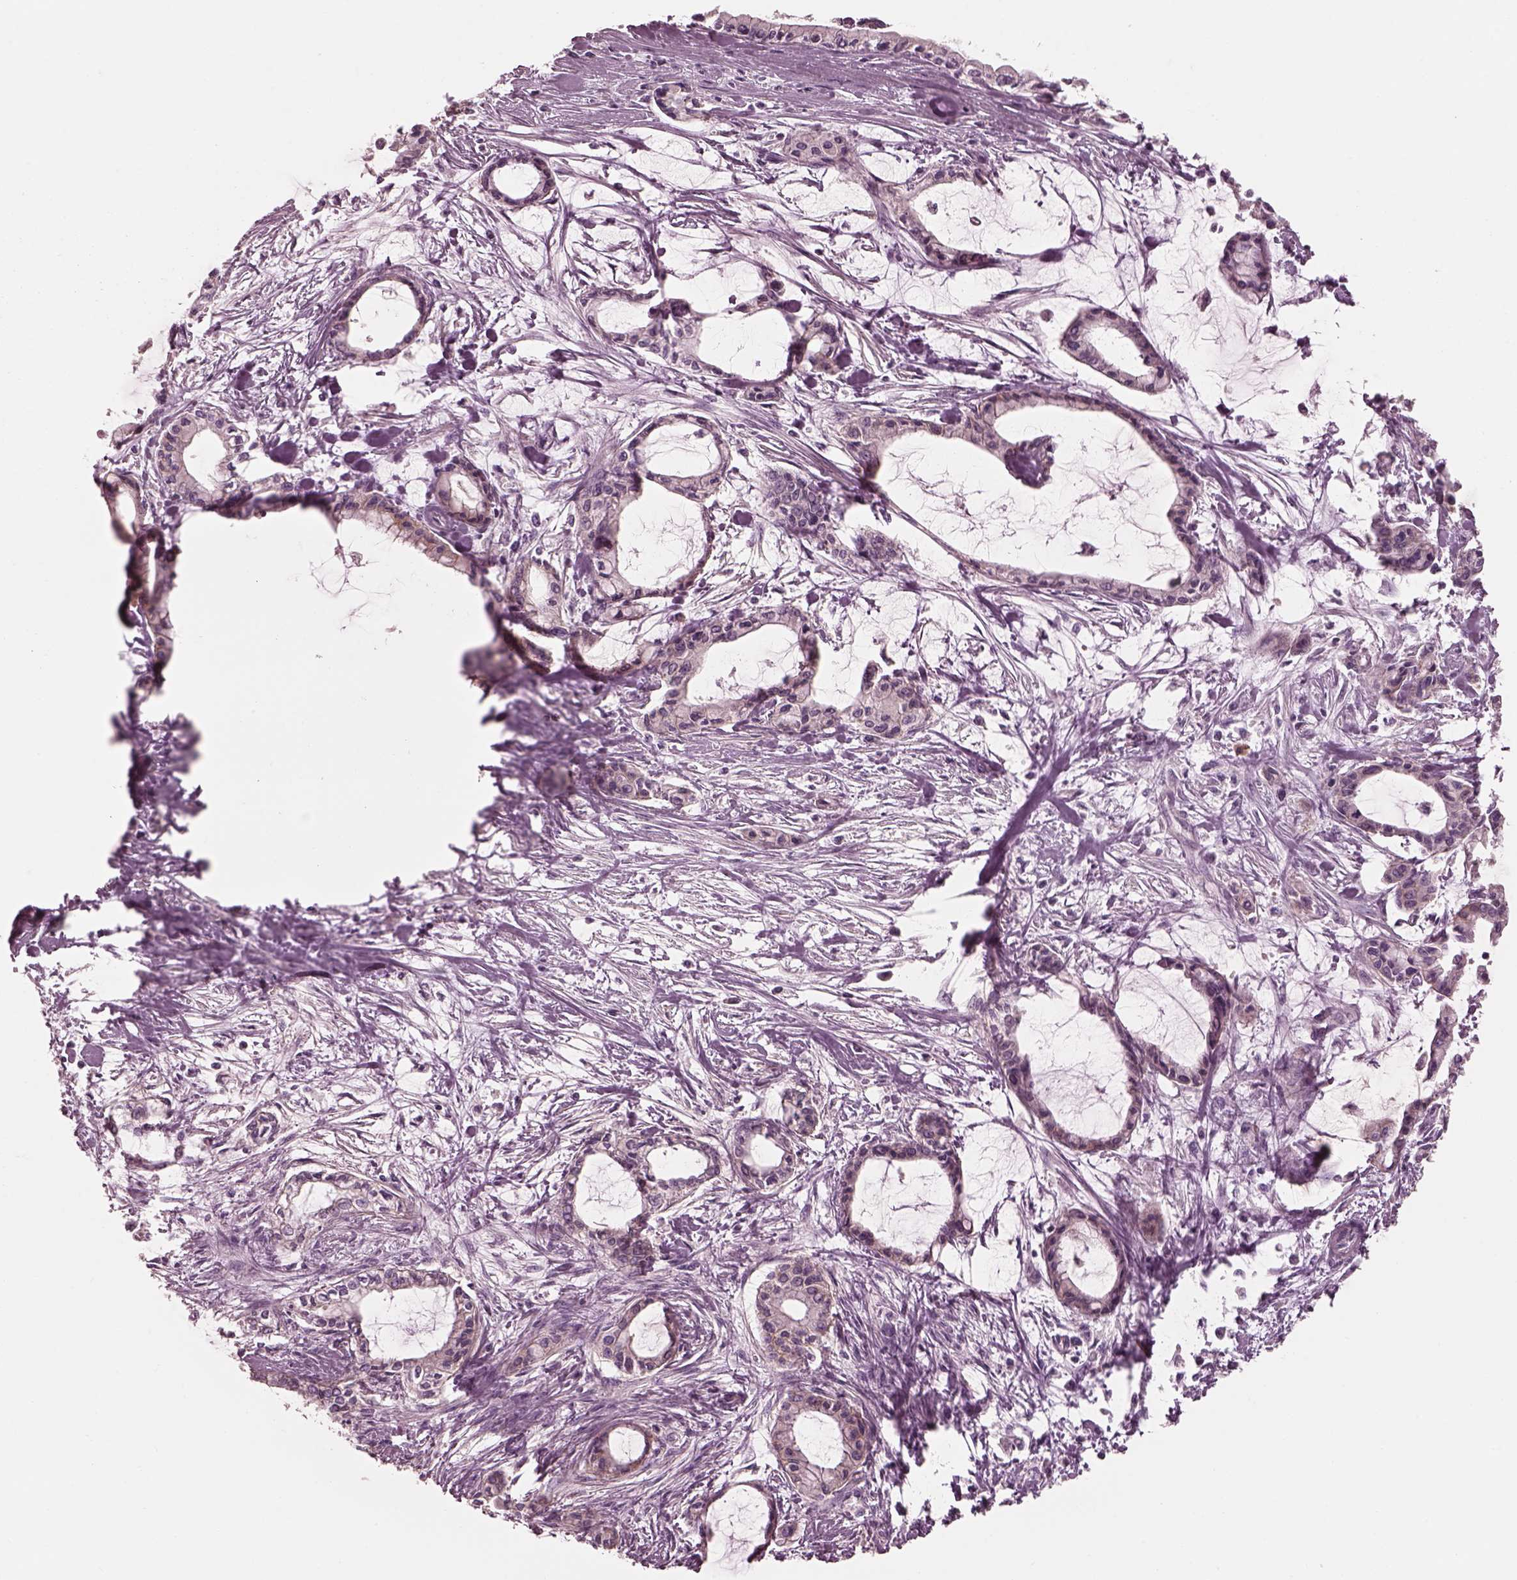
{"staining": {"intensity": "negative", "quantity": "none", "location": "none"}, "tissue": "pancreatic cancer", "cell_type": "Tumor cells", "image_type": "cancer", "snomed": [{"axis": "morphology", "description": "Adenocarcinoma, NOS"}, {"axis": "topography", "description": "Pancreas"}], "caption": "Pancreatic cancer (adenocarcinoma) was stained to show a protein in brown. There is no significant positivity in tumor cells.", "gene": "ELAPOR1", "patient": {"sex": "male", "age": 48}}